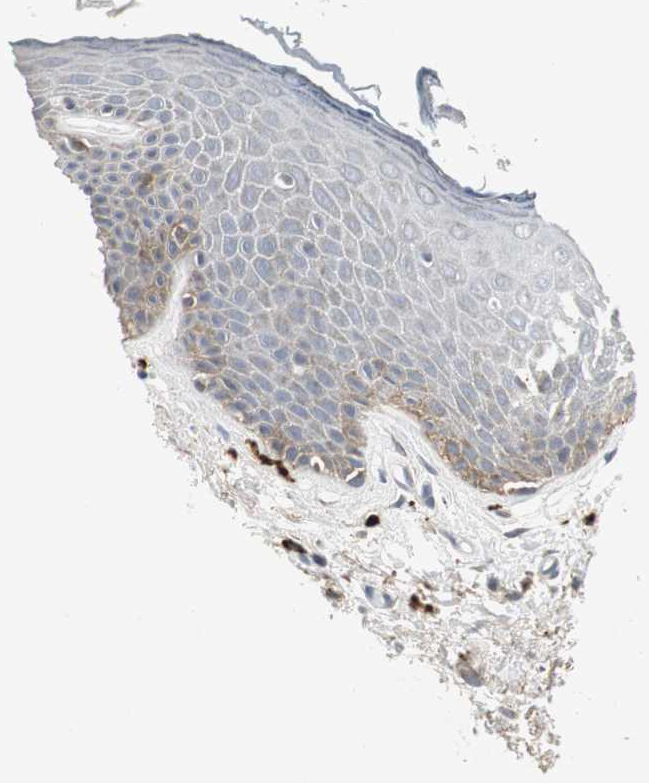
{"staining": {"intensity": "weak", "quantity": "<25%", "location": "cytoplasmic/membranous"}, "tissue": "skin", "cell_type": "Epidermal cells", "image_type": "normal", "snomed": [{"axis": "morphology", "description": "Normal tissue, NOS"}, {"axis": "topography", "description": "Anal"}], "caption": "A micrograph of human skin is negative for staining in epidermal cells. The staining was performed using DAB to visualize the protein expression in brown, while the nuclei were stained in blue with hematoxylin (Magnification: 20x).", "gene": "NLGN1", "patient": {"sex": "male", "age": 74}}